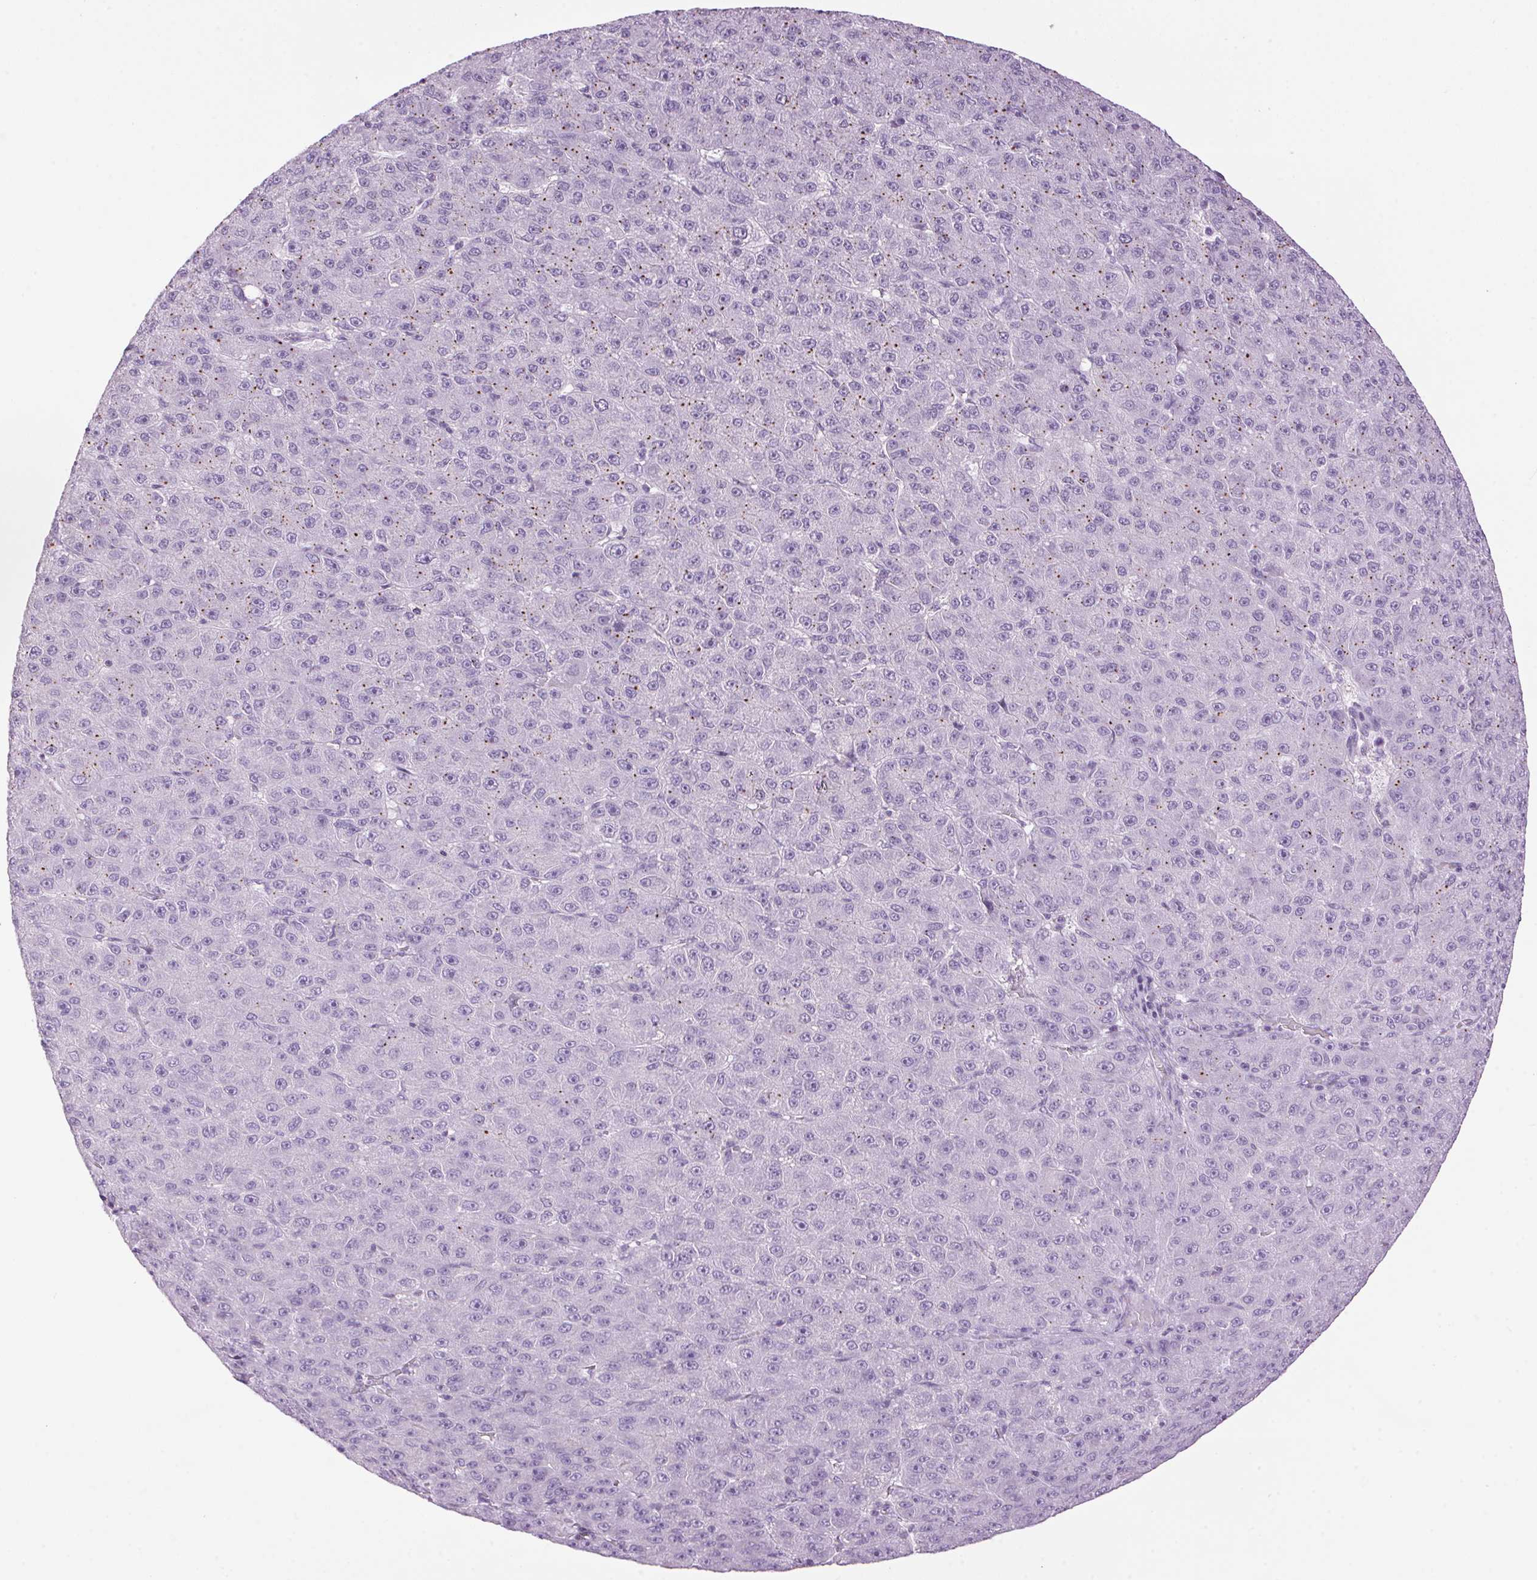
{"staining": {"intensity": "negative", "quantity": "none", "location": "none"}, "tissue": "liver cancer", "cell_type": "Tumor cells", "image_type": "cancer", "snomed": [{"axis": "morphology", "description": "Carcinoma, Hepatocellular, NOS"}, {"axis": "topography", "description": "Liver"}], "caption": "This is an immunohistochemistry image of human liver cancer. There is no staining in tumor cells.", "gene": "TMEM88B", "patient": {"sex": "male", "age": 67}}